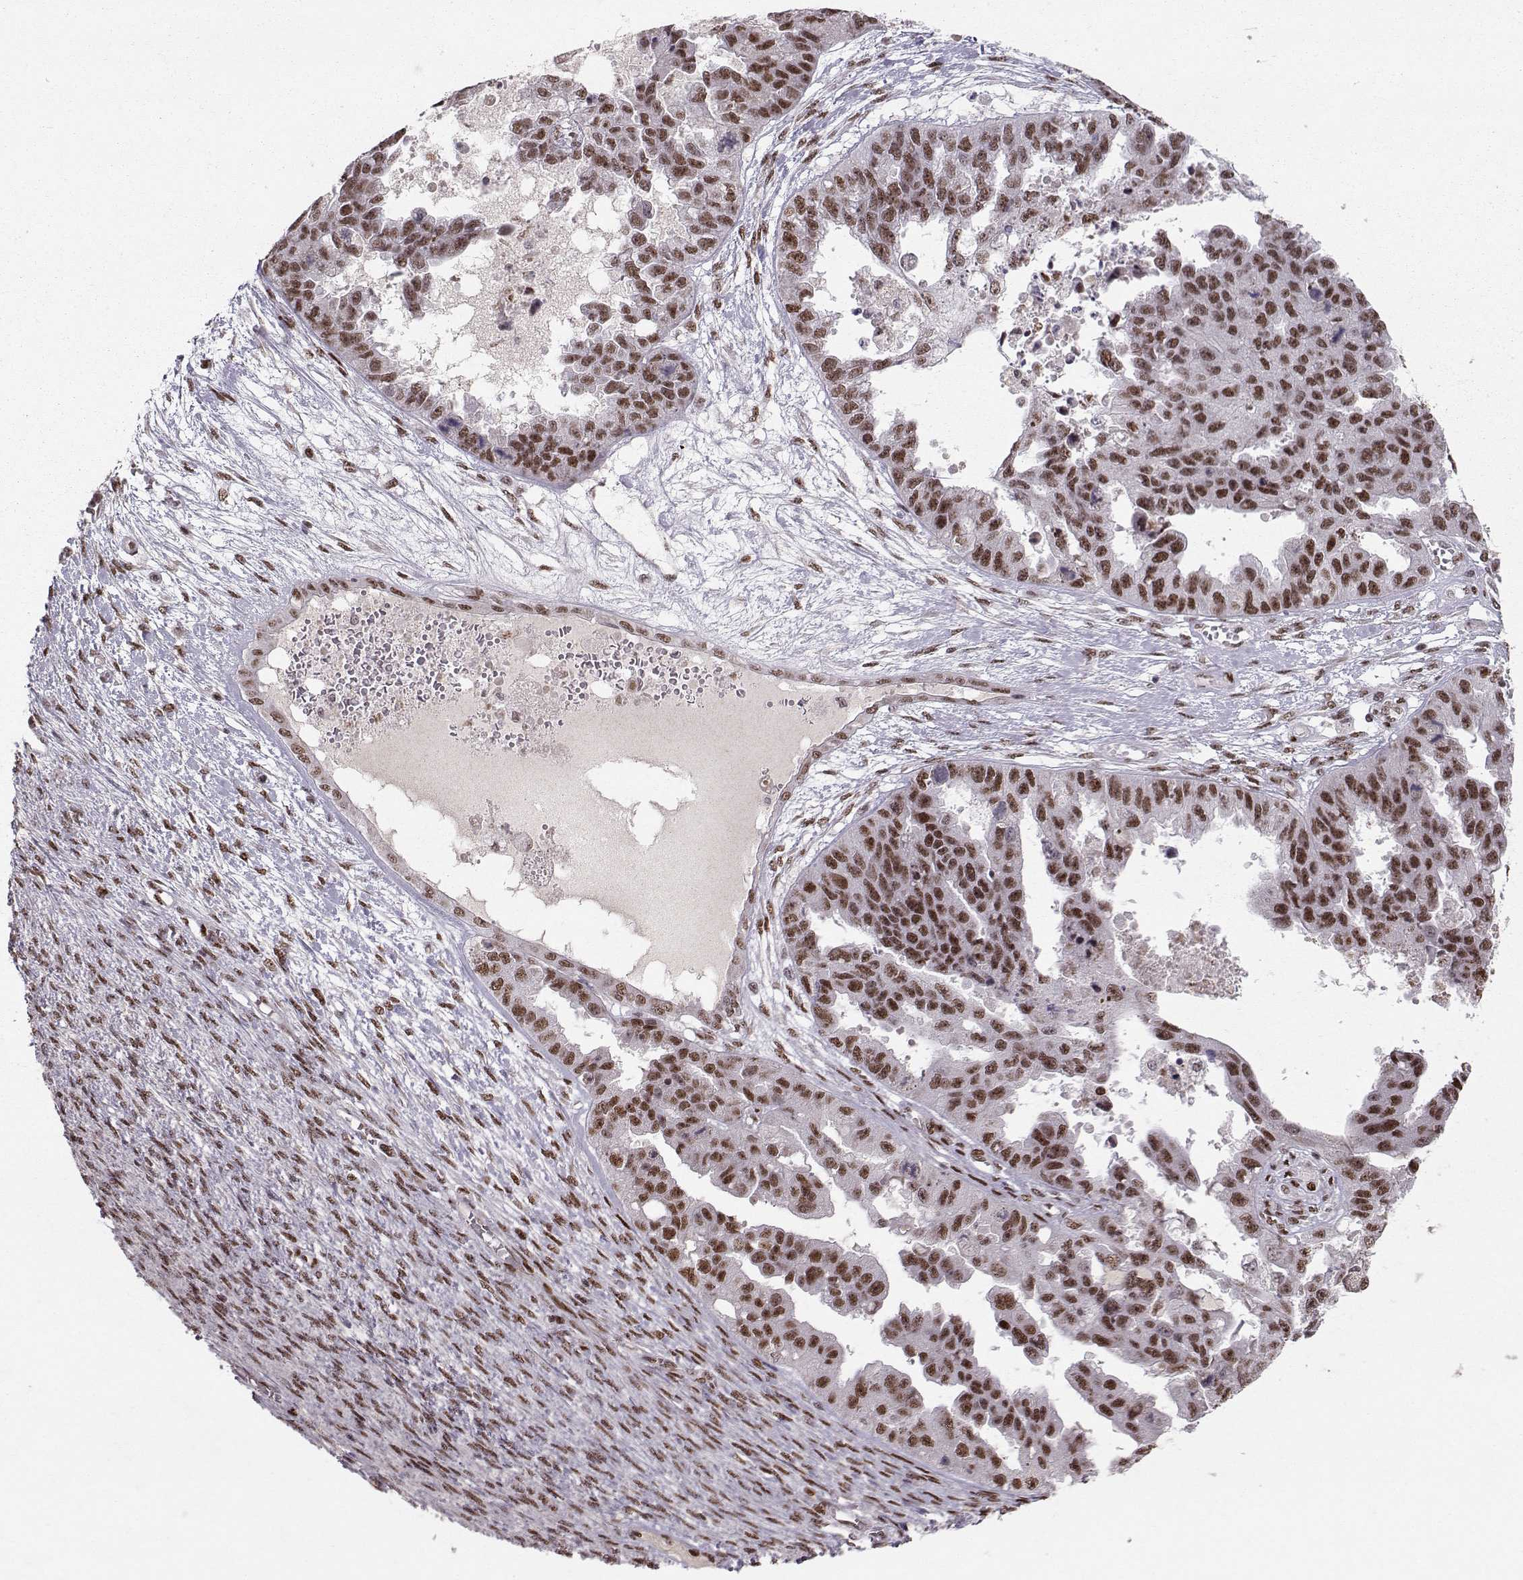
{"staining": {"intensity": "strong", "quantity": ">75%", "location": "nuclear"}, "tissue": "ovarian cancer", "cell_type": "Tumor cells", "image_type": "cancer", "snomed": [{"axis": "morphology", "description": "Cystadenocarcinoma, serous, NOS"}, {"axis": "topography", "description": "Ovary"}], "caption": "A micrograph of ovarian cancer (serous cystadenocarcinoma) stained for a protein exhibits strong nuclear brown staining in tumor cells.", "gene": "SNAPC2", "patient": {"sex": "female", "age": 58}}